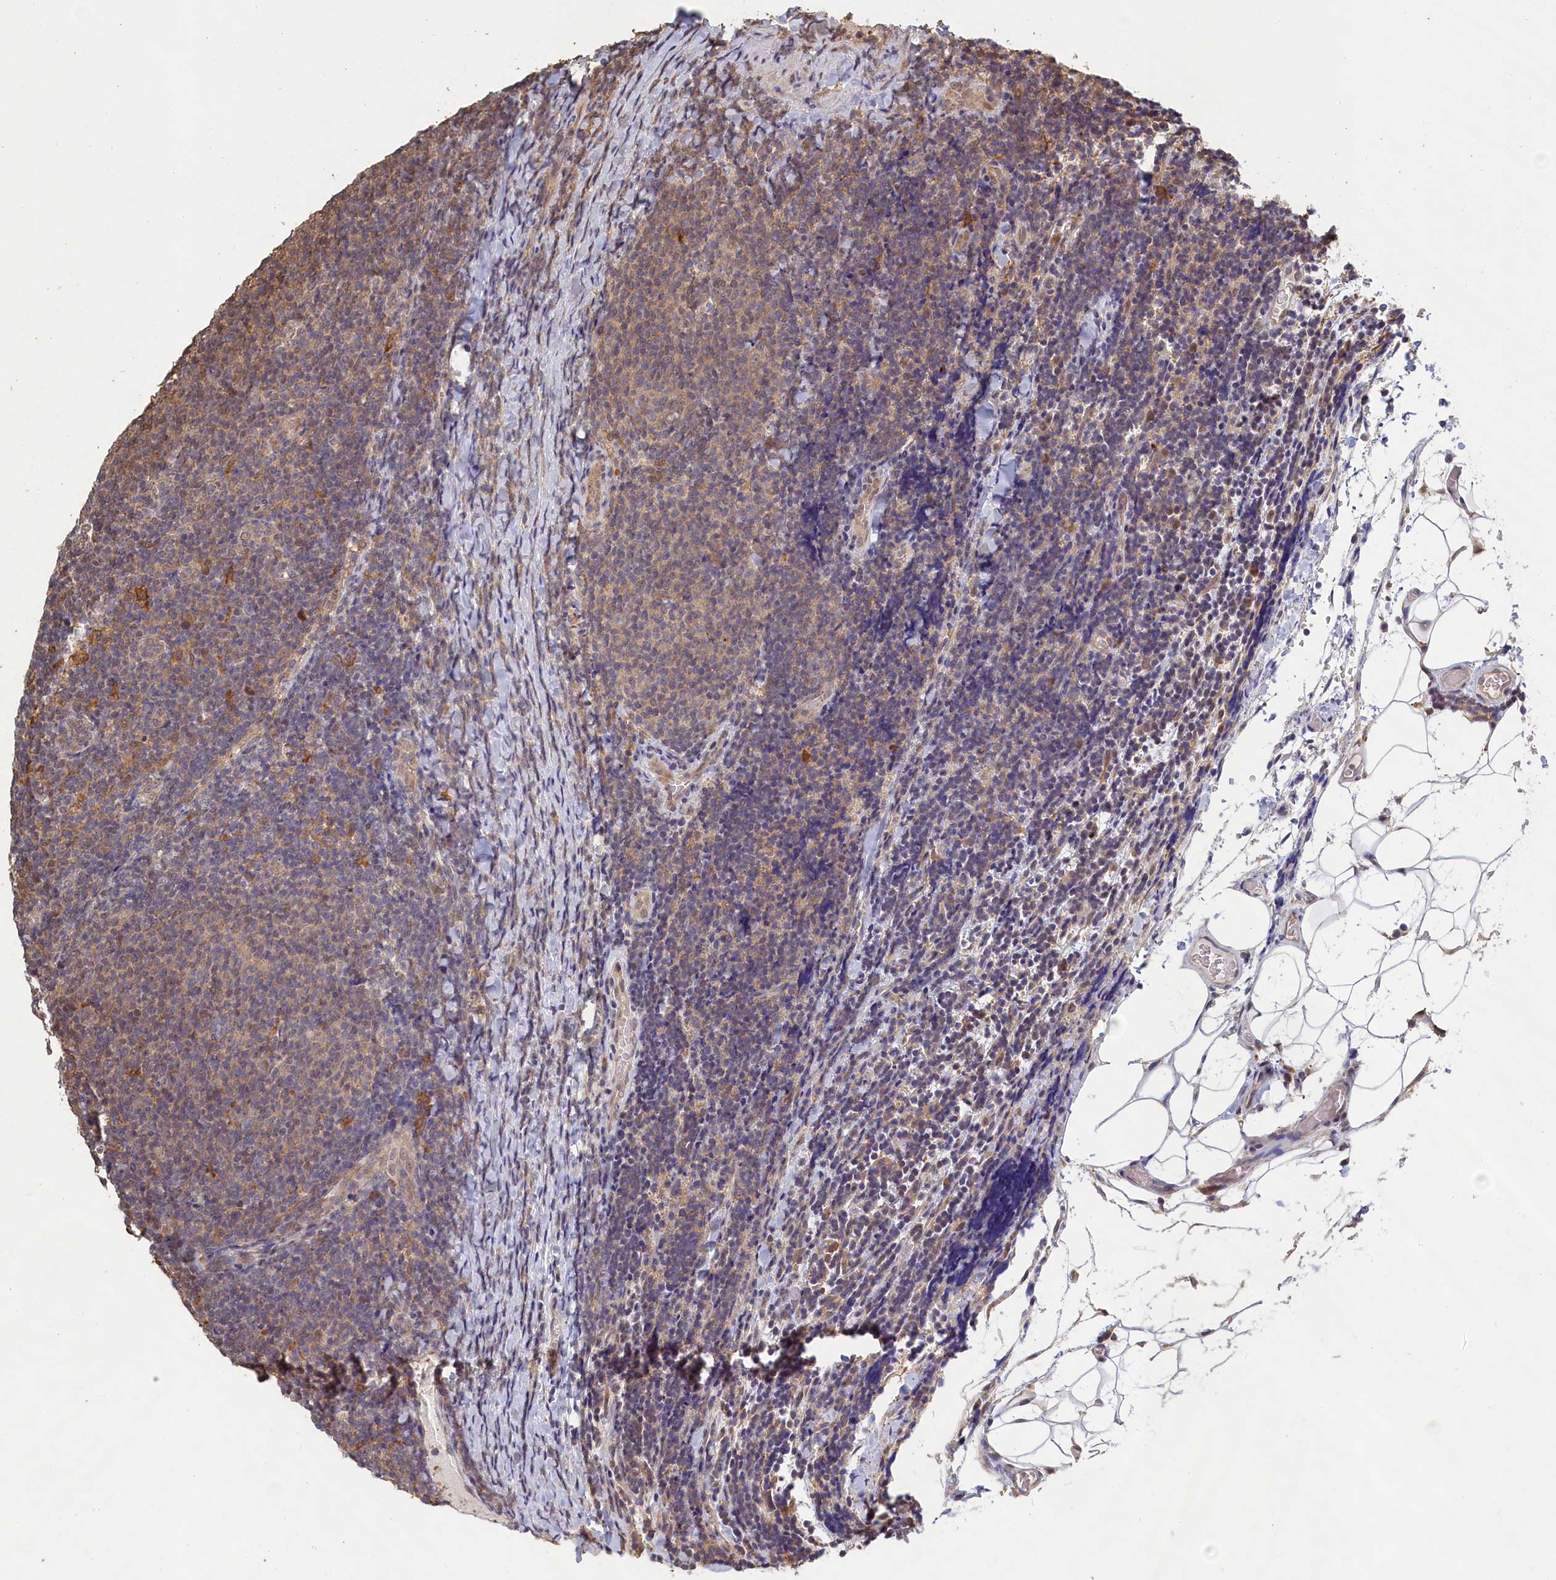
{"staining": {"intensity": "weak", "quantity": "25%-75%", "location": "cytoplasmic/membranous"}, "tissue": "lymphoma", "cell_type": "Tumor cells", "image_type": "cancer", "snomed": [{"axis": "morphology", "description": "Malignant lymphoma, non-Hodgkin's type, Low grade"}, {"axis": "topography", "description": "Lymph node"}], "caption": "A brown stain highlights weak cytoplasmic/membranous staining of a protein in human lymphoma tumor cells.", "gene": "UCHL3", "patient": {"sex": "male", "age": 66}}